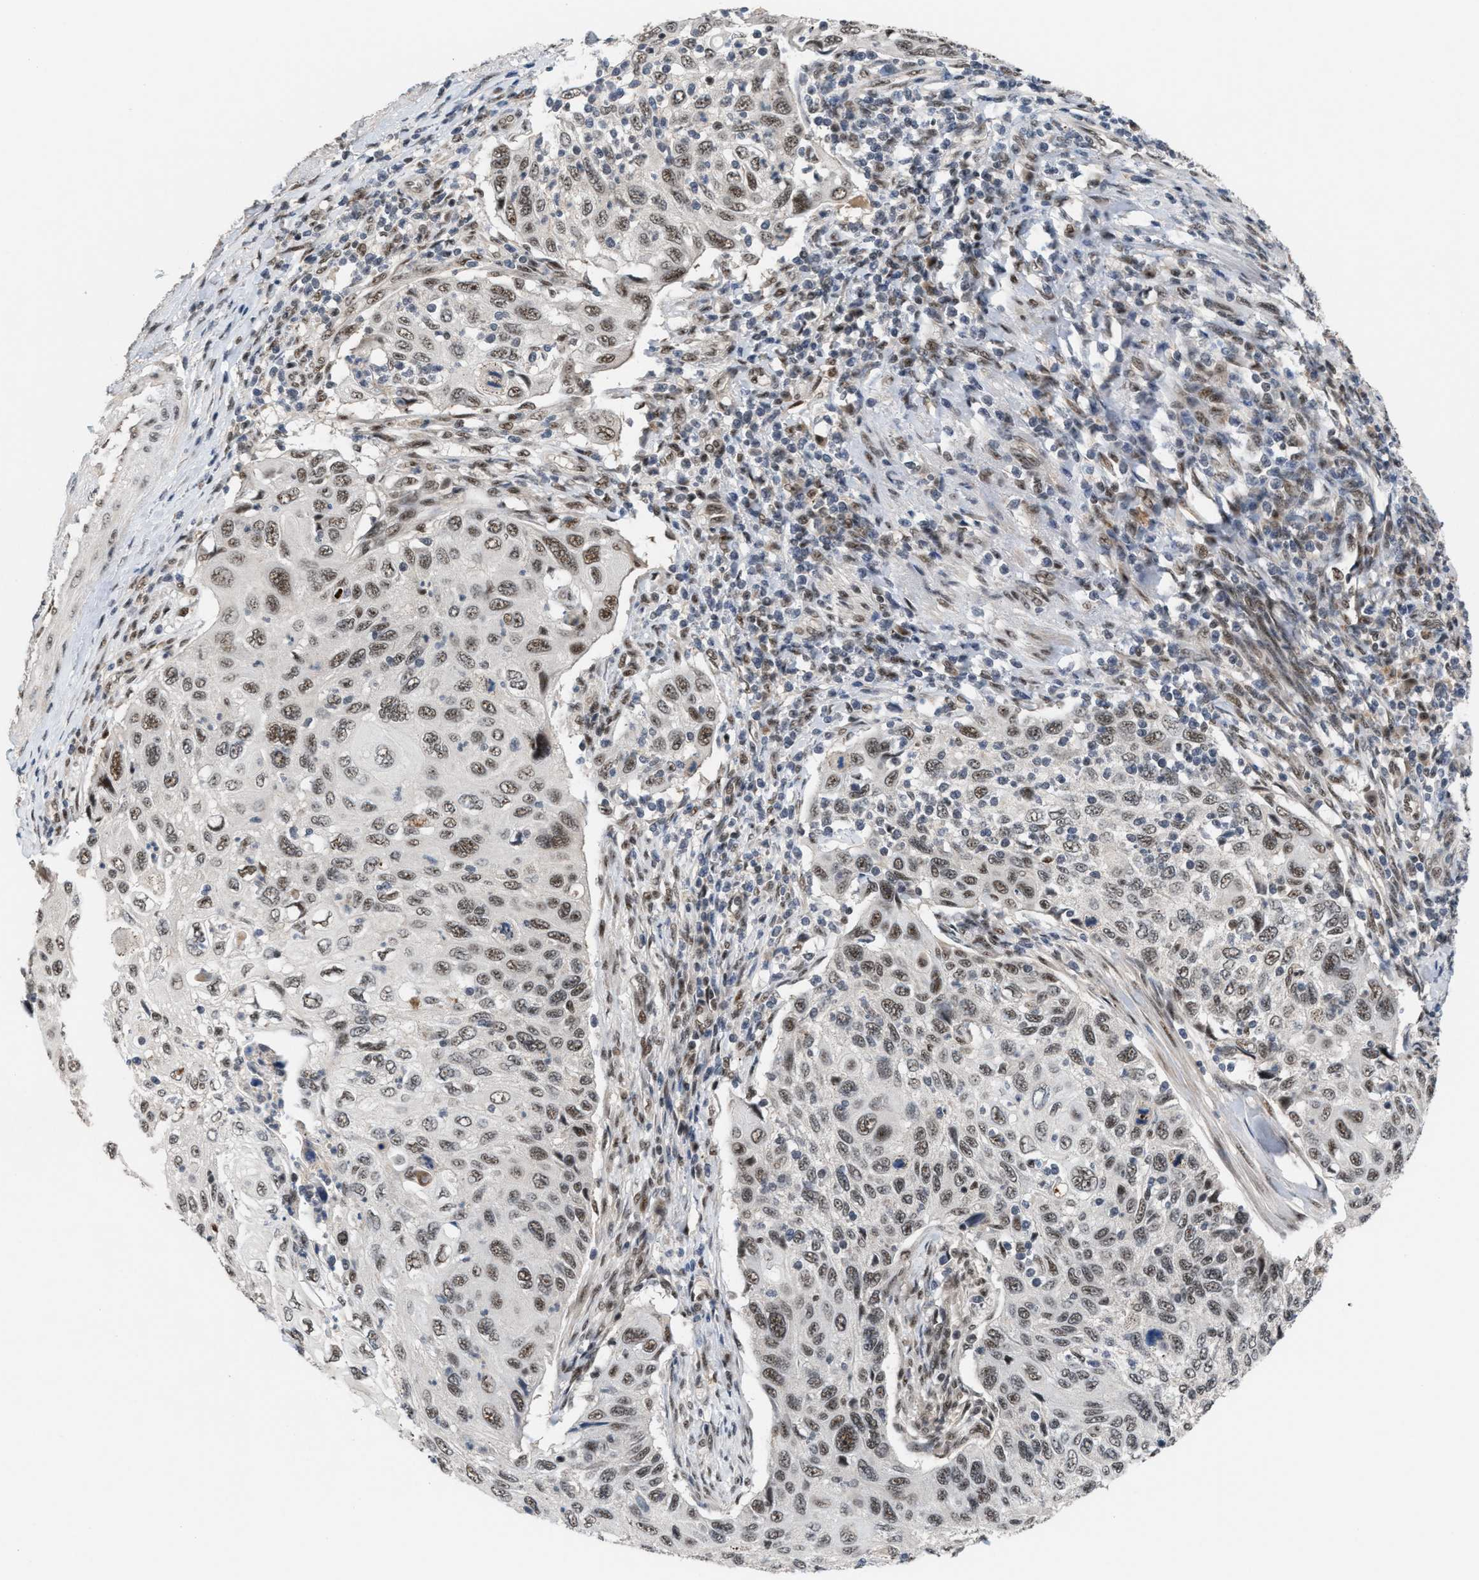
{"staining": {"intensity": "moderate", "quantity": ">75%", "location": "nuclear"}, "tissue": "cervical cancer", "cell_type": "Tumor cells", "image_type": "cancer", "snomed": [{"axis": "morphology", "description": "Squamous cell carcinoma, NOS"}, {"axis": "topography", "description": "Cervix"}], "caption": "Moderate nuclear staining is appreciated in approximately >75% of tumor cells in cervical squamous cell carcinoma.", "gene": "PRPF4", "patient": {"sex": "female", "age": 70}}